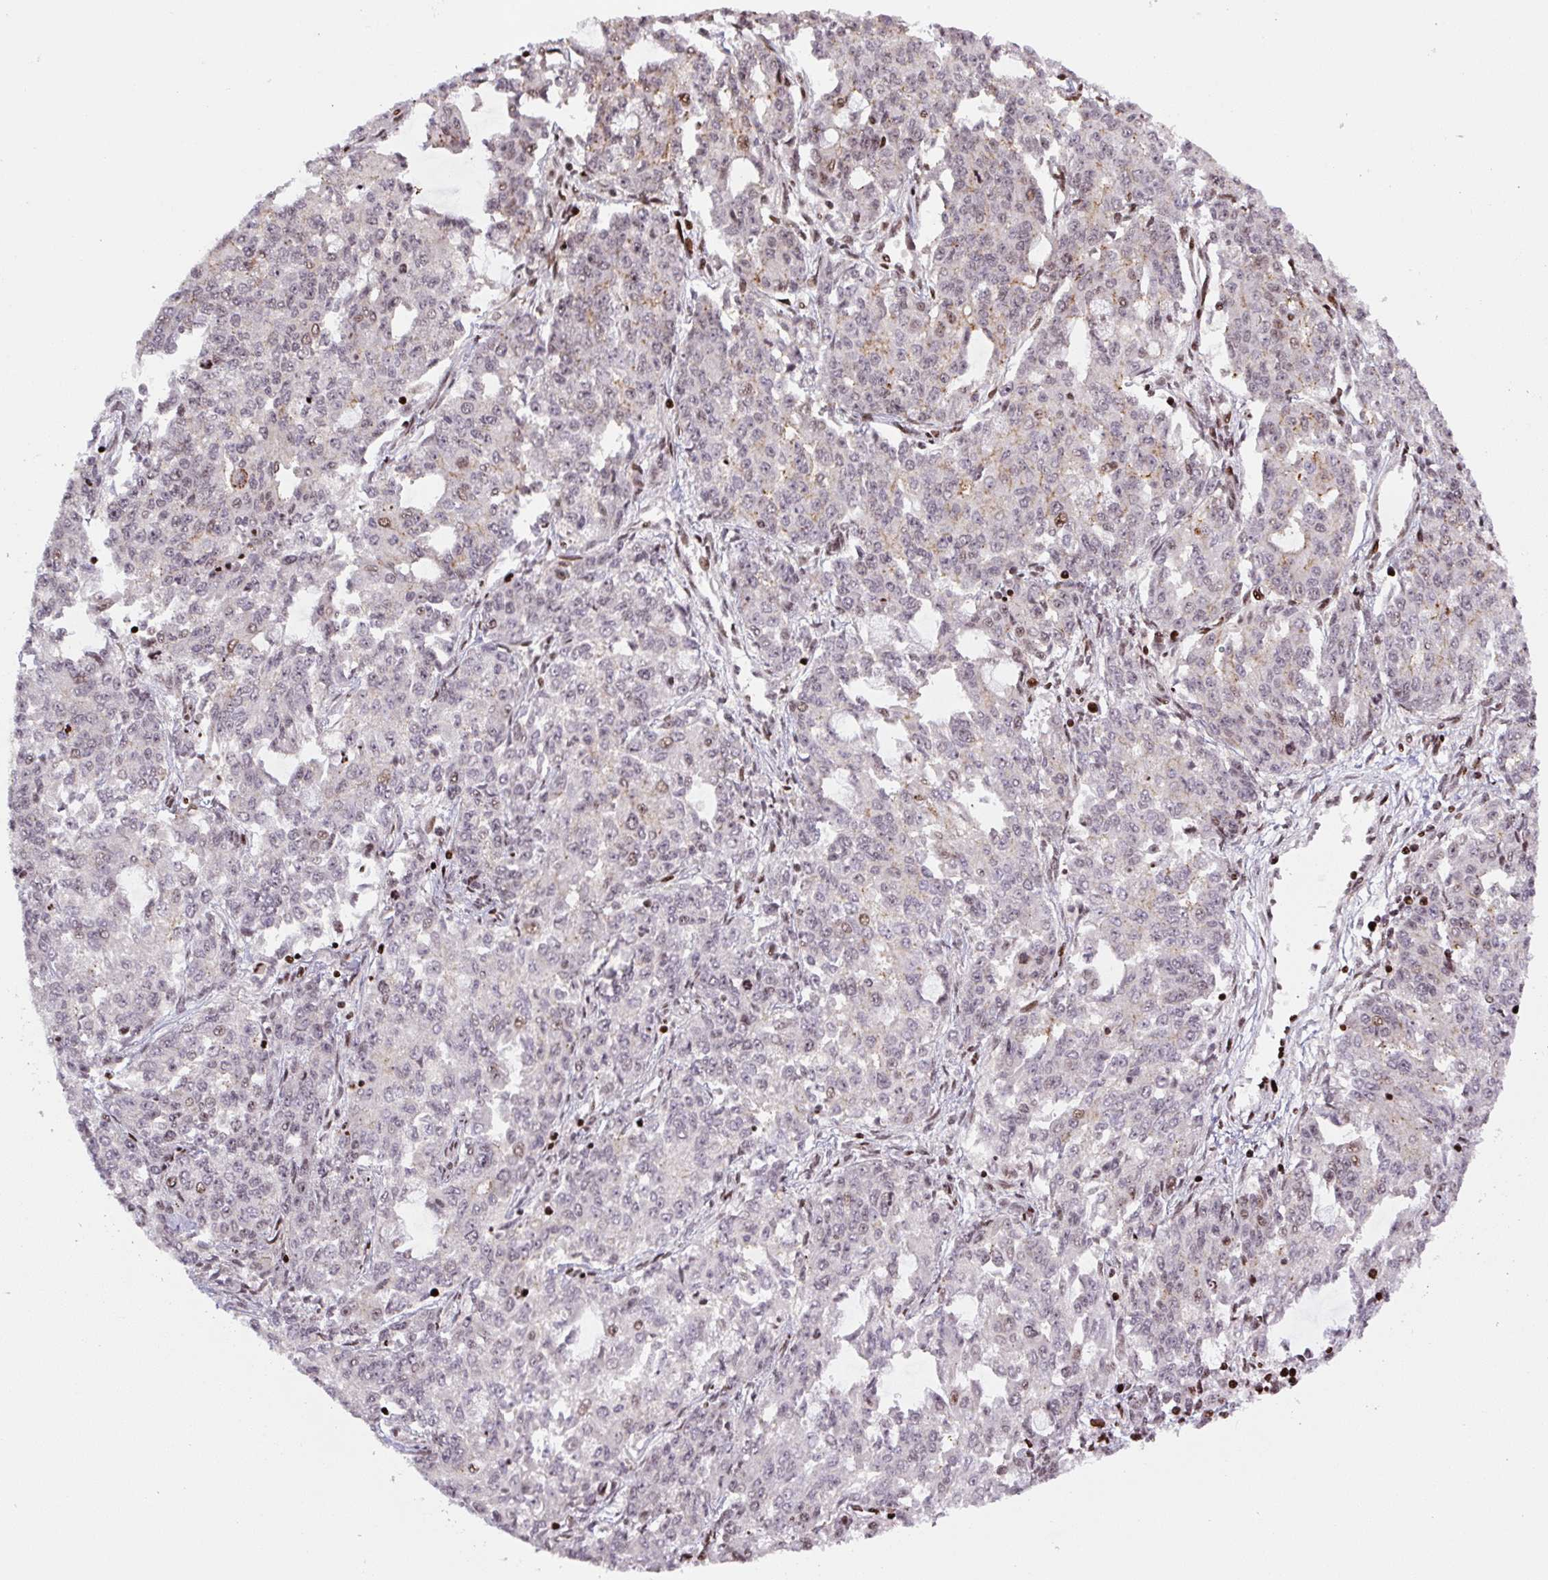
{"staining": {"intensity": "negative", "quantity": "none", "location": "none"}, "tissue": "endometrial cancer", "cell_type": "Tumor cells", "image_type": "cancer", "snomed": [{"axis": "morphology", "description": "Adenocarcinoma, NOS"}, {"axis": "topography", "description": "Endometrium"}], "caption": "The immunohistochemistry (IHC) micrograph has no significant staining in tumor cells of adenocarcinoma (endometrial) tissue. The staining is performed using DAB brown chromogen with nuclei counter-stained in using hematoxylin.", "gene": "PYDC2", "patient": {"sex": "female", "age": 50}}